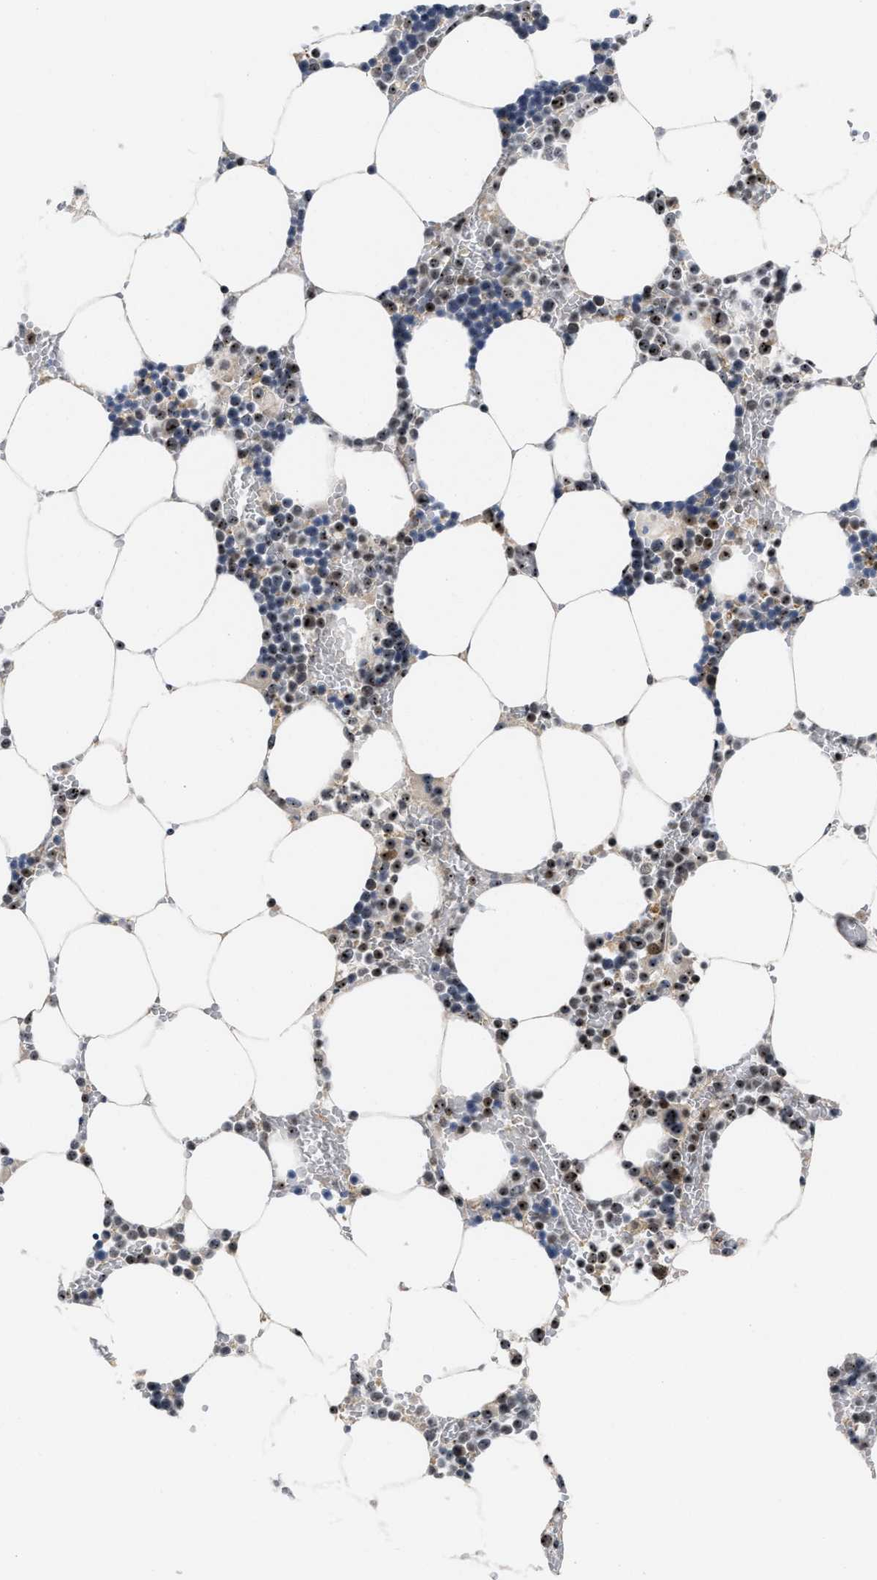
{"staining": {"intensity": "strong", "quantity": "25%-75%", "location": "nuclear"}, "tissue": "bone marrow", "cell_type": "Hematopoietic cells", "image_type": "normal", "snomed": [{"axis": "morphology", "description": "Normal tissue, NOS"}, {"axis": "topography", "description": "Bone marrow"}], "caption": "Immunohistochemical staining of unremarkable bone marrow demonstrates 25%-75% levels of strong nuclear protein expression in approximately 25%-75% of hematopoietic cells. The protein is shown in brown color, while the nuclei are stained blue.", "gene": "NOP58", "patient": {"sex": "male", "age": 70}}